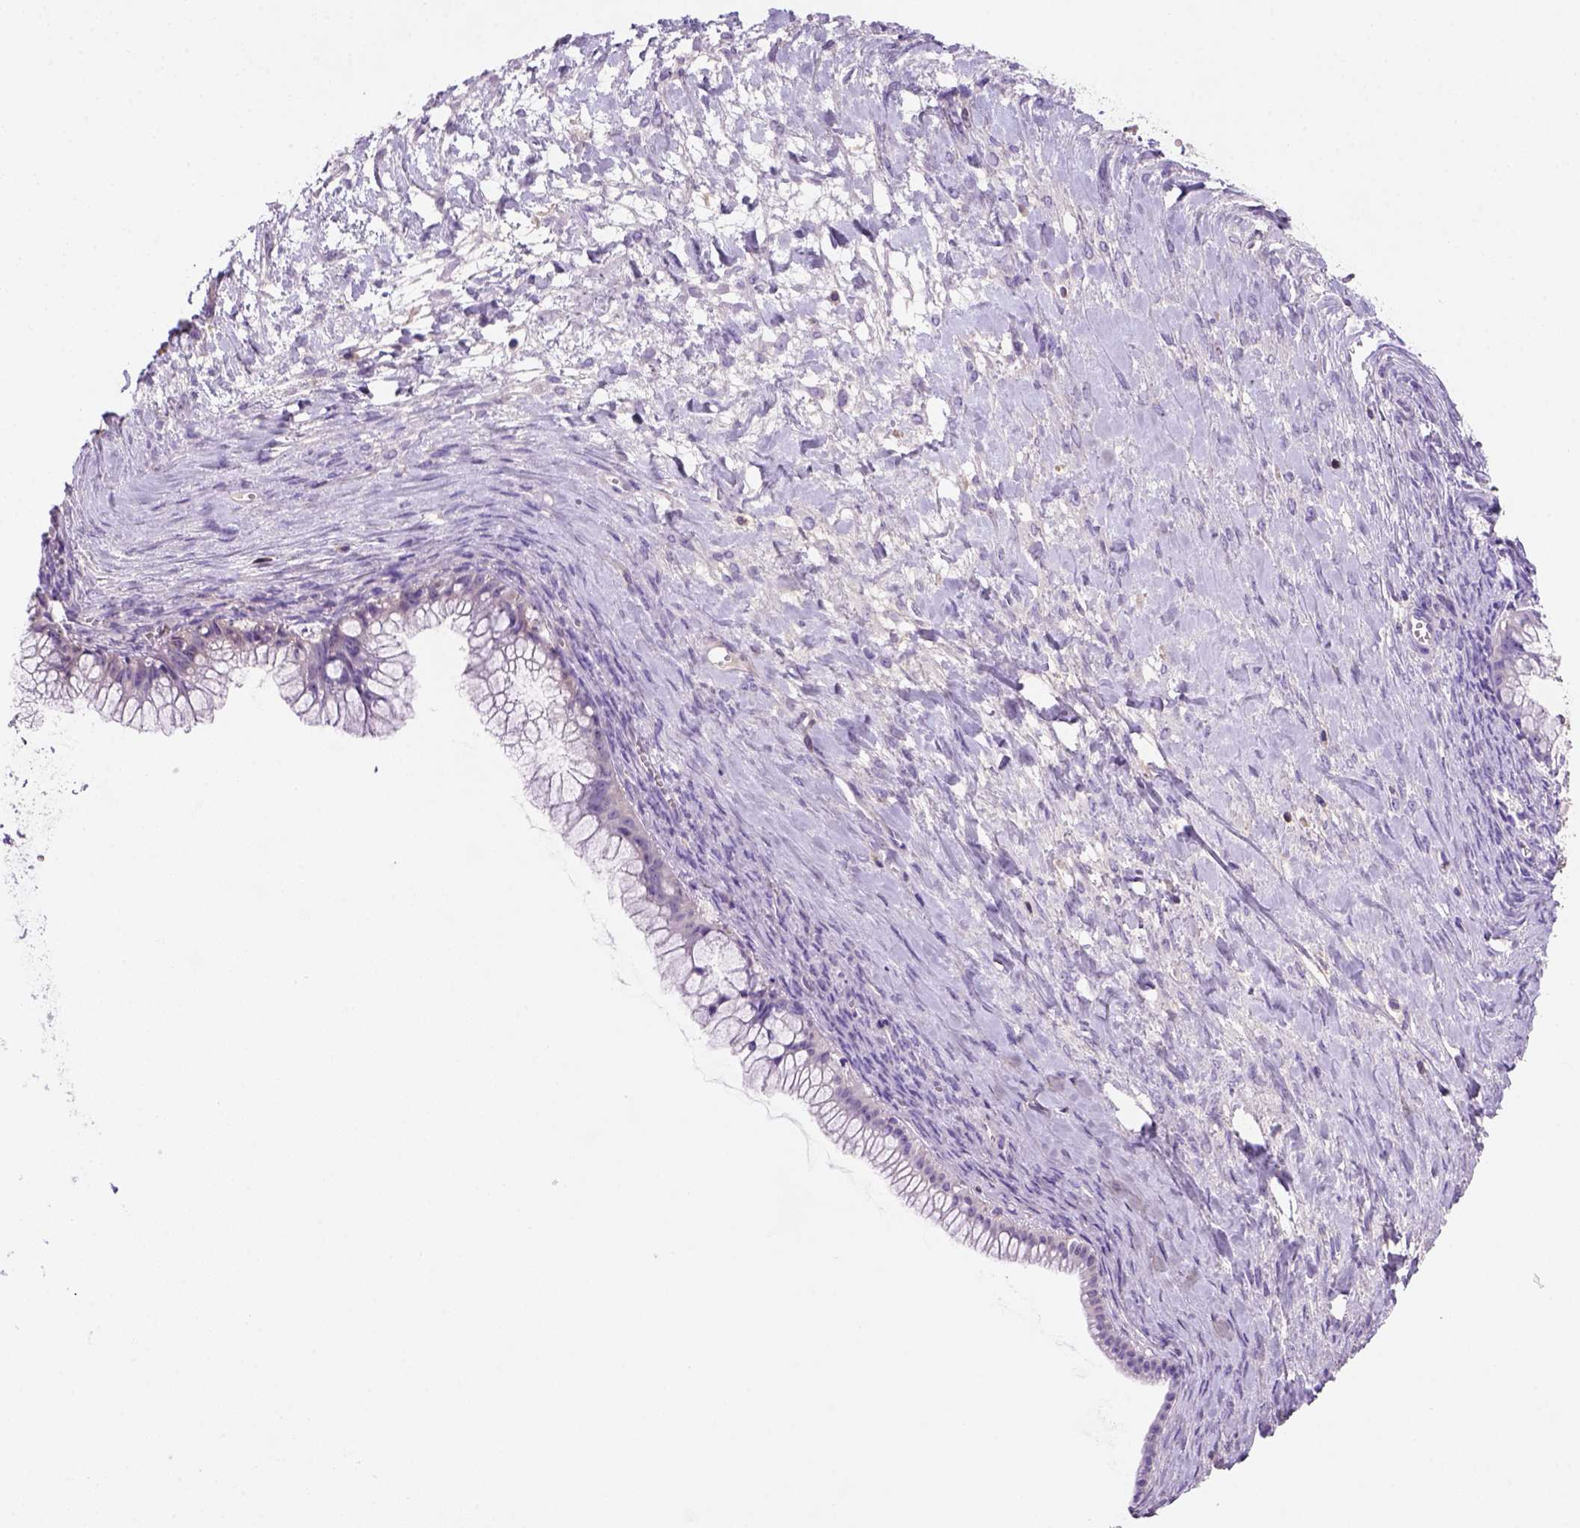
{"staining": {"intensity": "negative", "quantity": "none", "location": "none"}, "tissue": "ovarian cancer", "cell_type": "Tumor cells", "image_type": "cancer", "snomed": [{"axis": "morphology", "description": "Cystadenocarcinoma, mucinous, NOS"}, {"axis": "topography", "description": "Ovary"}], "caption": "Tumor cells are negative for brown protein staining in ovarian cancer (mucinous cystadenocarcinoma).", "gene": "INPP5D", "patient": {"sex": "female", "age": 41}}